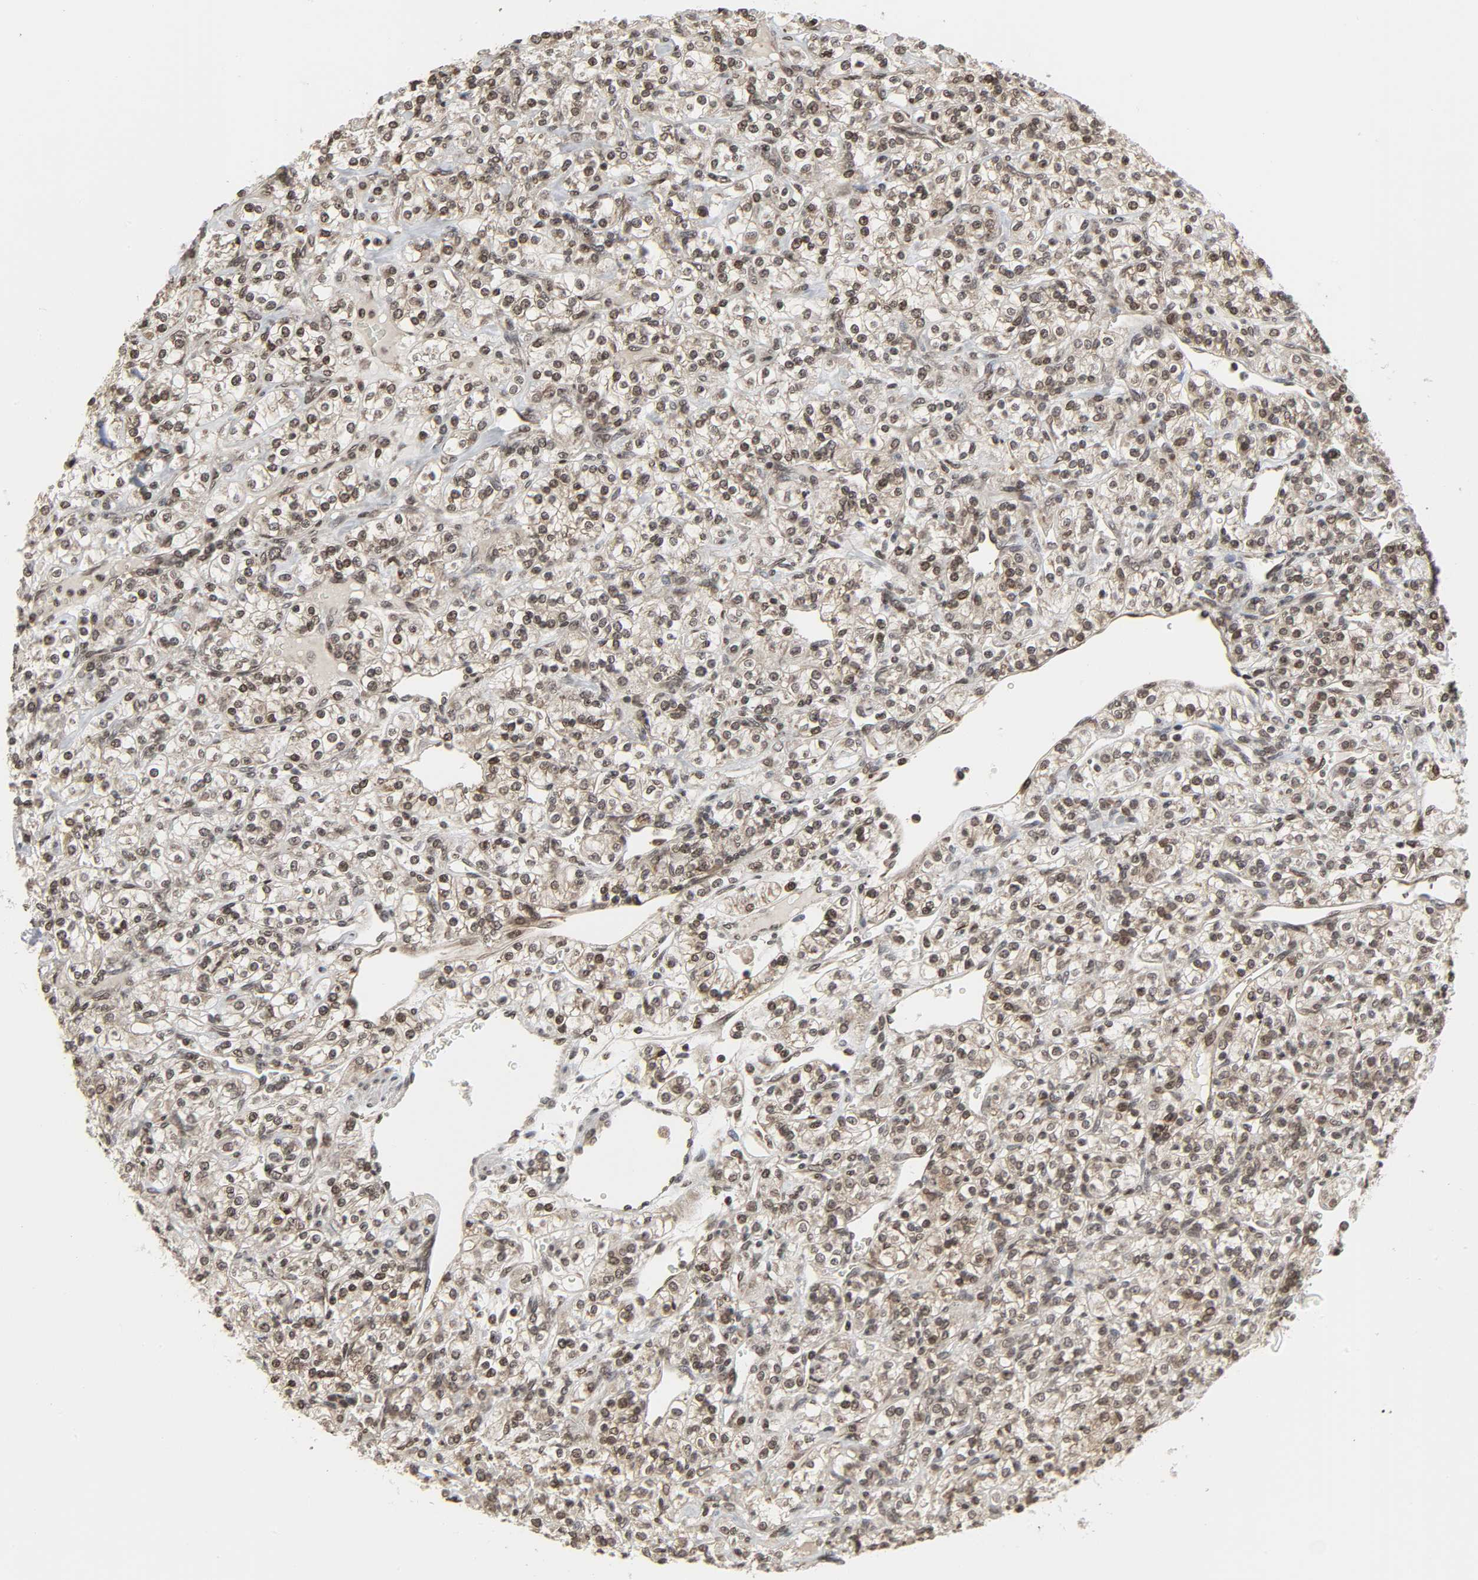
{"staining": {"intensity": "weak", "quantity": "25%-75%", "location": "nuclear"}, "tissue": "renal cancer", "cell_type": "Tumor cells", "image_type": "cancer", "snomed": [{"axis": "morphology", "description": "Adenocarcinoma, NOS"}, {"axis": "topography", "description": "Kidney"}], "caption": "Weak nuclear protein positivity is present in about 25%-75% of tumor cells in renal cancer.", "gene": "XRCC1", "patient": {"sex": "male", "age": 77}}